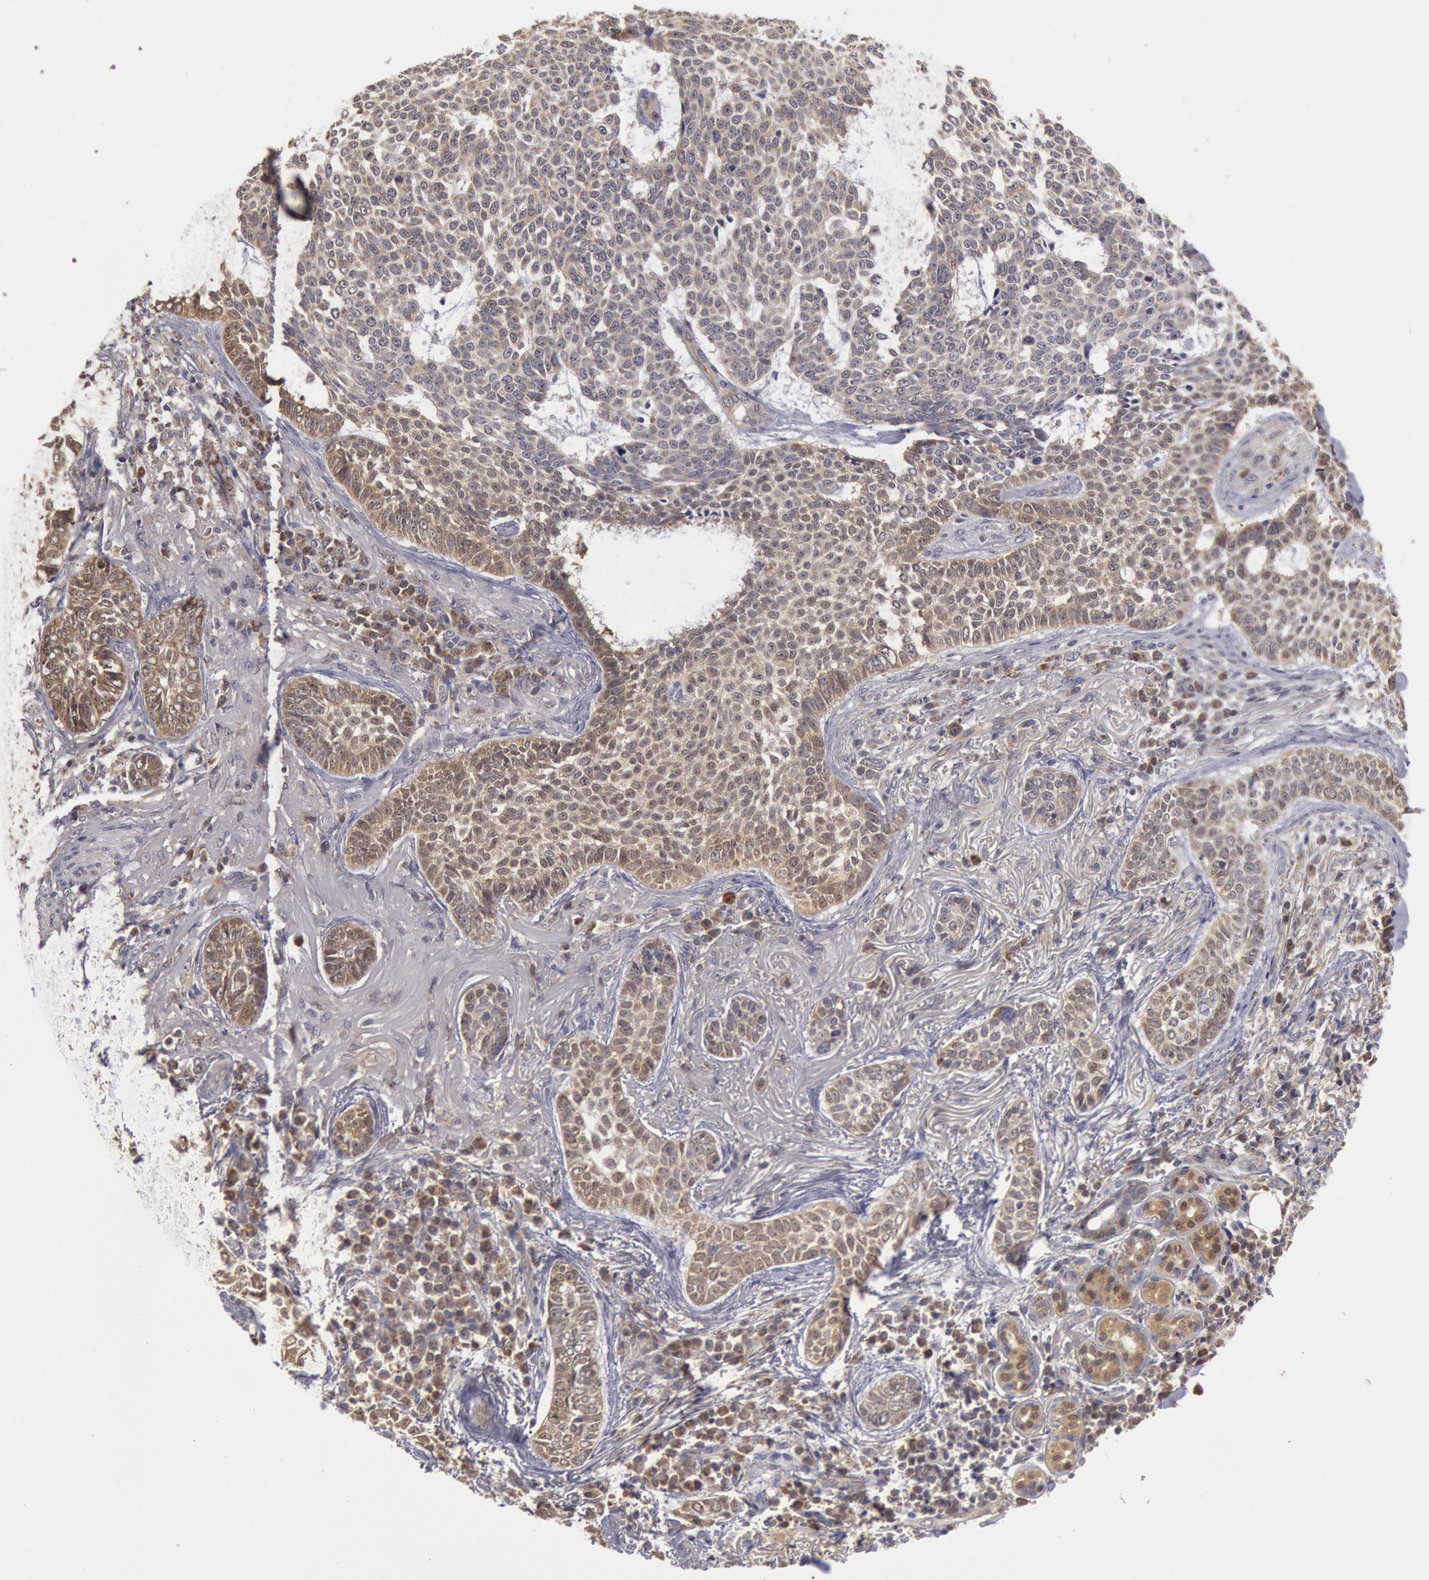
{"staining": {"intensity": "weak", "quantity": ">75%", "location": "cytoplasmic/membranous"}, "tissue": "skin cancer", "cell_type": "Tumor cells", "image_type": "cancer", "snomed": [{"axis": "morphology", "description": "Basal cell carcinoma"}, {"axis": "topography", "description": "Skin"}], "caption": "Immunohistochemistry staining of skin cancer (basal cell carcinoma), which shows low levels of weak cytoplasmic/membranous positivity in approximately >75% of tumor cells indicating weak cytoplasmic/membranous protein expression. The staining was performed using DAB (3,3'-diaminobenzidine) (brown) for protein detection and nuclei were counterstained in hematoxylin (blue).", "gene": "MPST", "patient": {"sex": "female", "age": 89}}